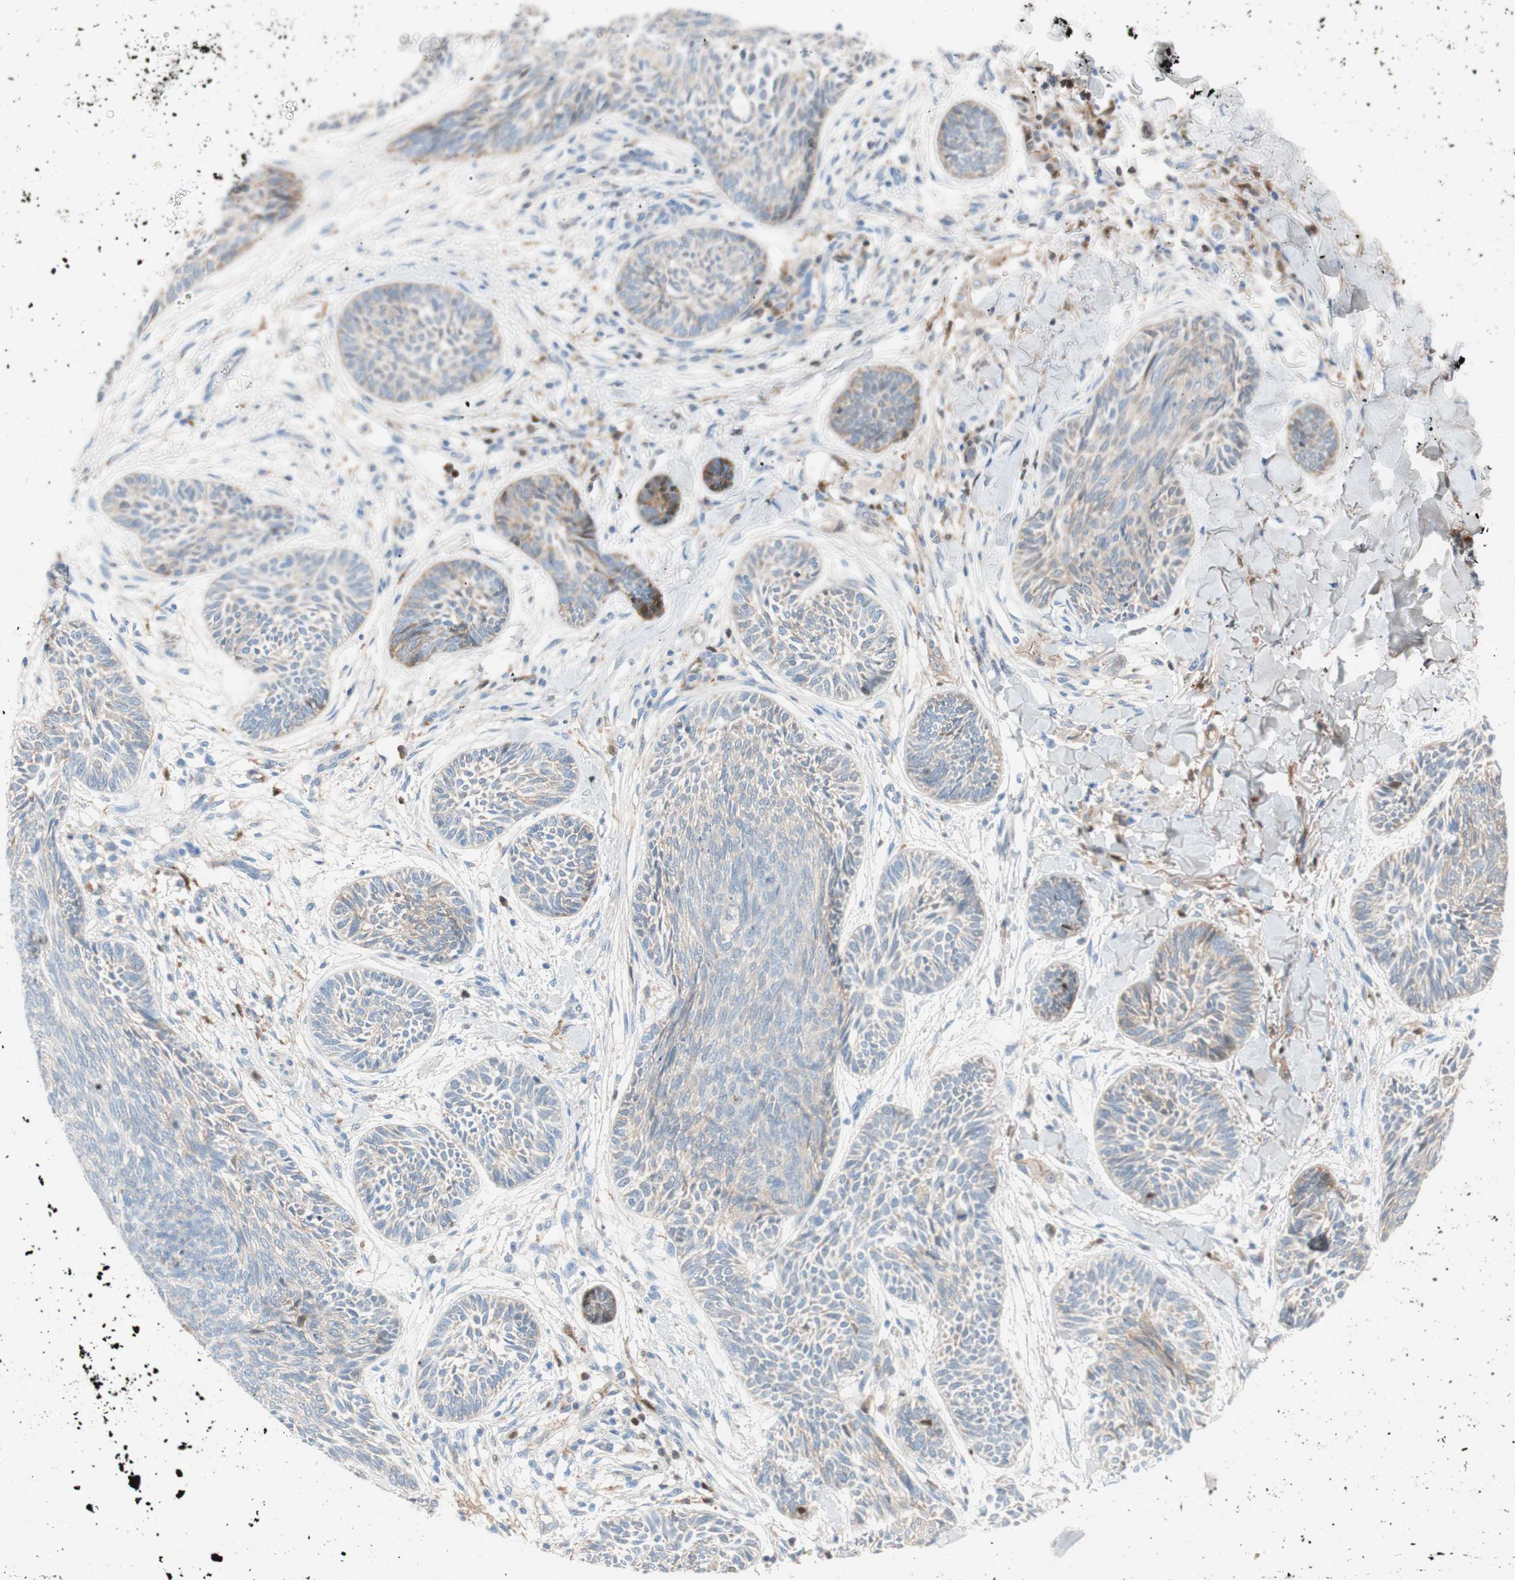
{"staining": {"intensity": "weak", "quantity": "25%-75%", "location": "cytoplasmic/membranous"}, "tissue": "skin cancer", "cell_type": "Tumor cells", "image_type": "cancer", "snomed": [{"axis": "morphology", "description": "Papilloma, NOS"}, {"axis": "morphology", "description": "Basal cell carcinoma"}, {"axis": "topography", "description": "Skin"}], "caption": "Immunohistochemistry of human skin cancer (papilloma) displays low levels of weak cytoplasmic/membranous positivity in approximately 25%-75% of tumor cells.", "gene": "RBP4", "patient": {"sex": "male", "age": 87}}